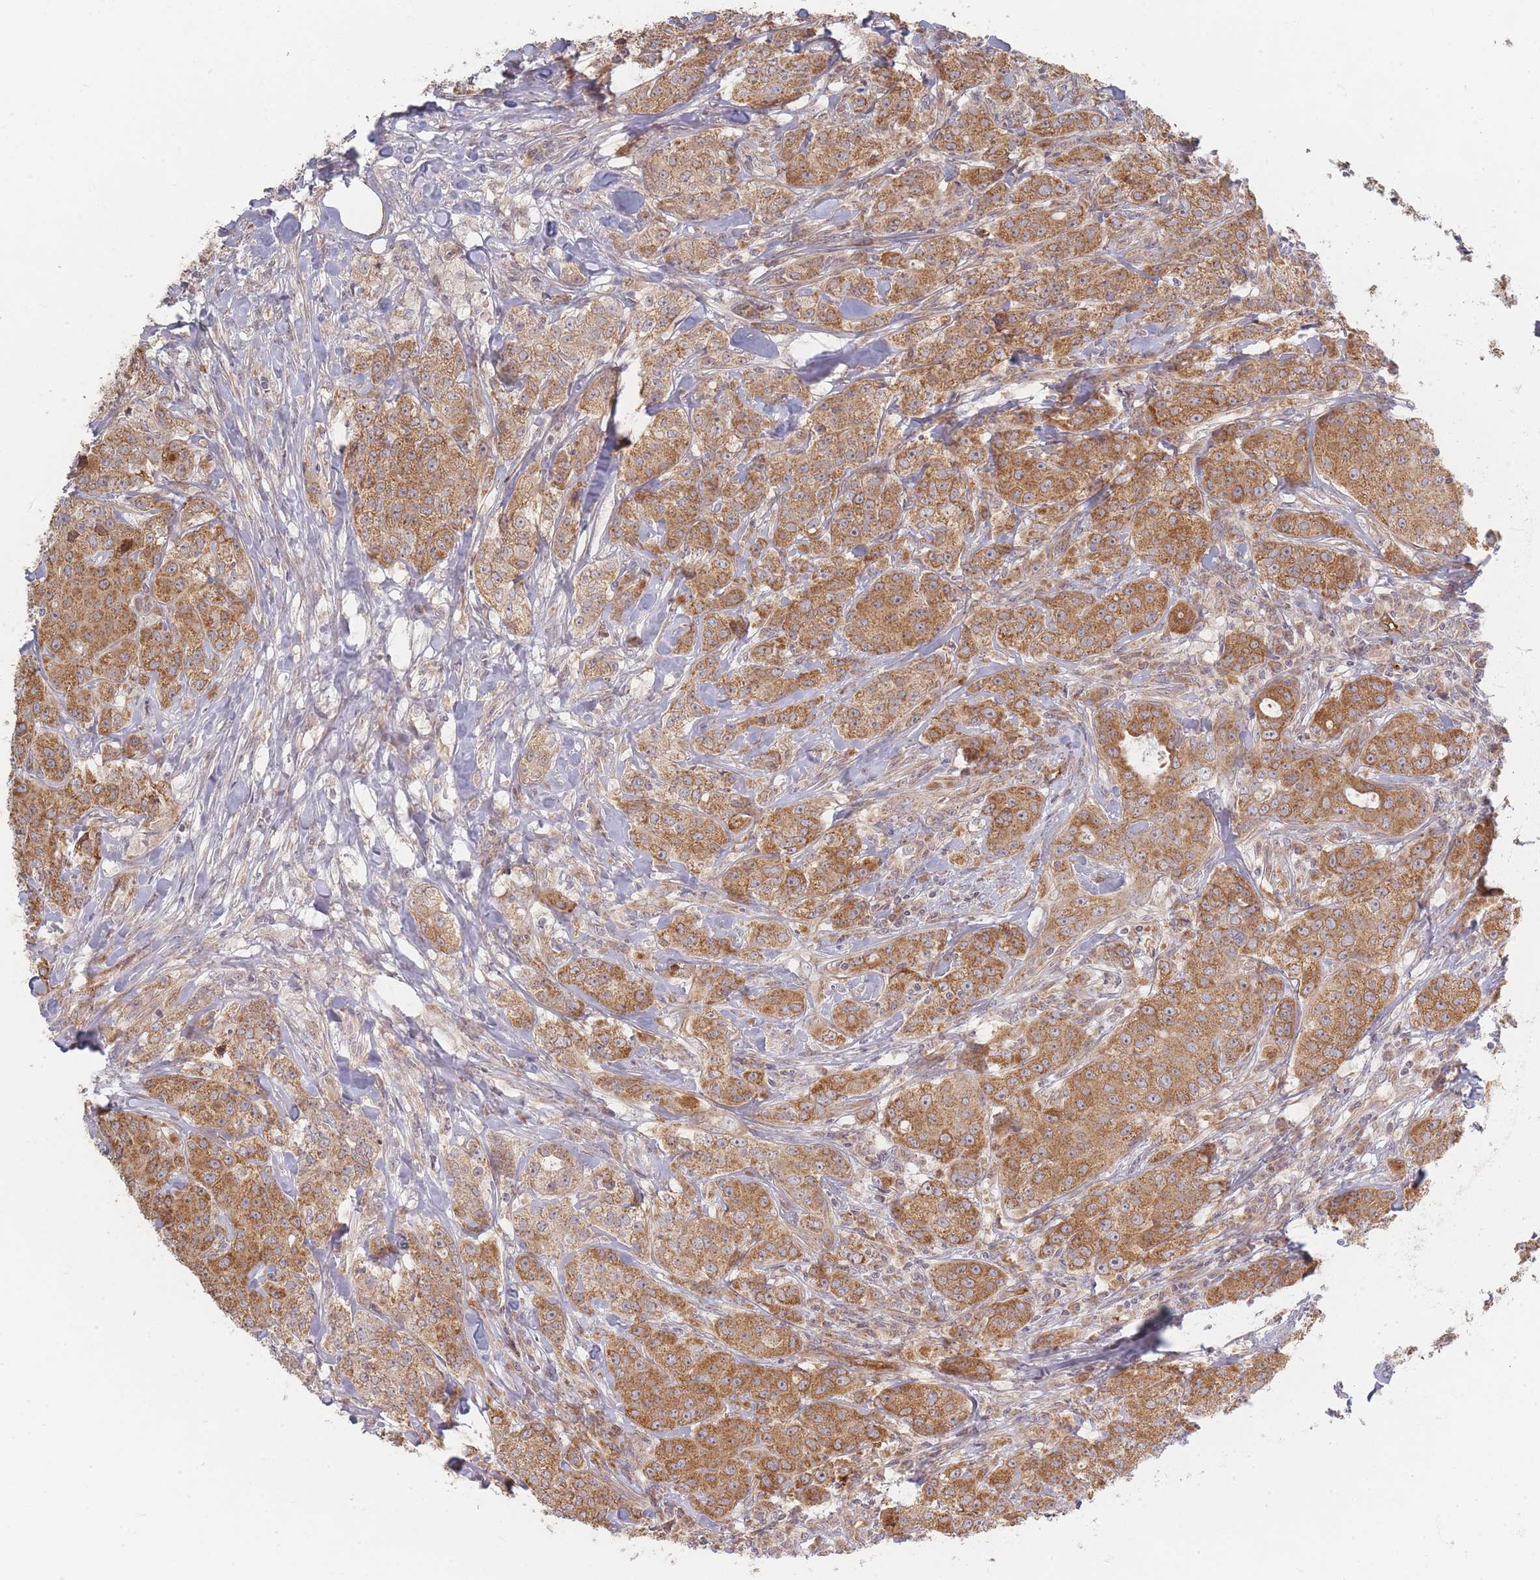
{"staining": {"intensity": "moderate", "quantity": ">75%", "location": "cytoplasmic/membranous"}, "tissue": "breast cancer", "cell_type": "Tumor cells", "image_type": "cancer", "snomed": [{"axis": "morphology", "description": "Duct carcinoma"}, {"axis": "topography", "description": "Breast"}], "caption": "The micrograph exhibits immunohistochemical staining of breast invasive ductal carcinoma. There is moderate cytoplasmic/membranous expression is appreciated in approximately >75% of tumor cells.", "gene": "MRPS6", "patient": {"sex": "female", "age": 43}}